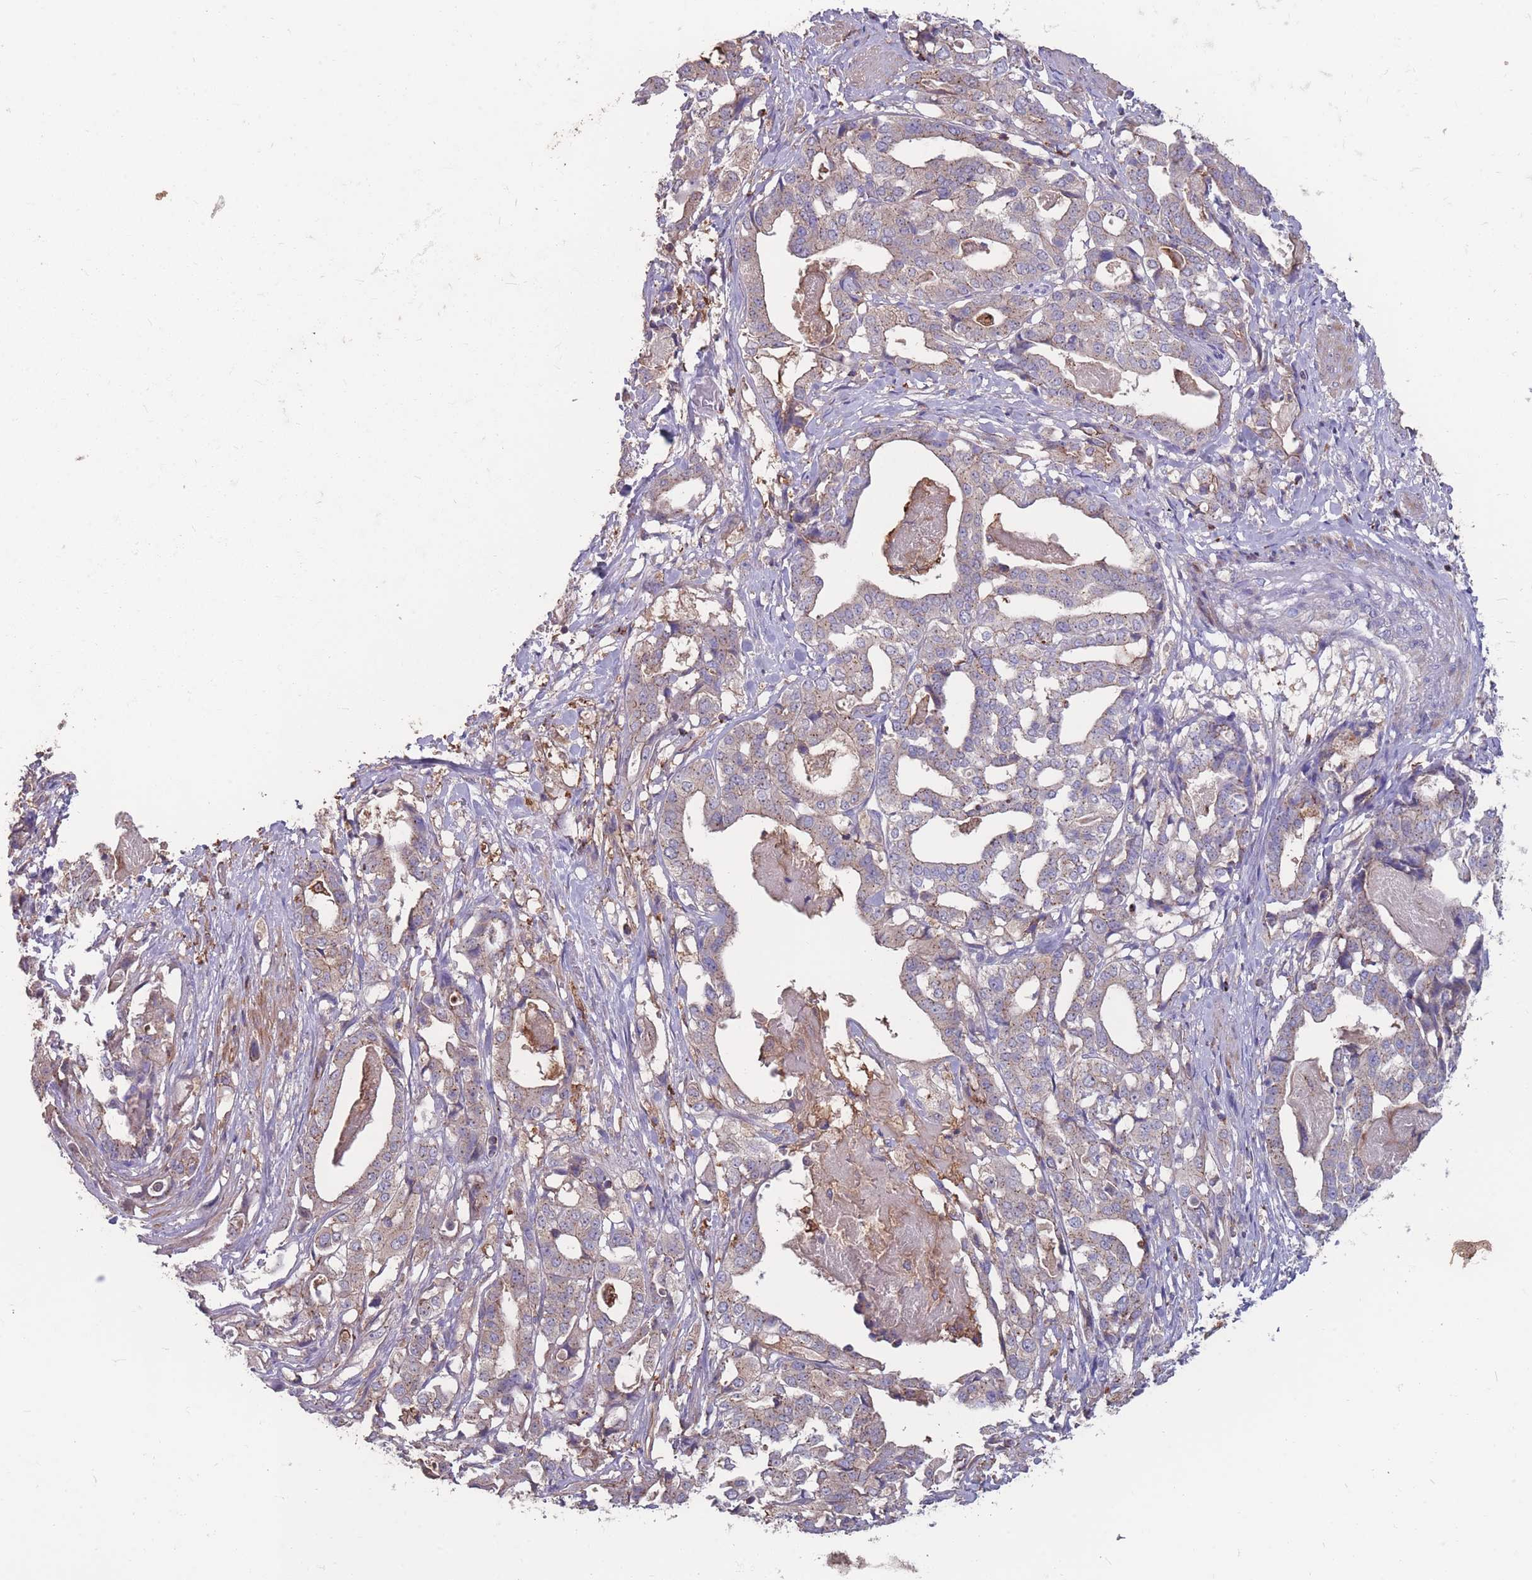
{"staining": {"intensity": "weak", "quantity": "<25%", "location": "cytoplasmic/membranous"}, "tissue": "stomach cancer", "cell_type": "Tumor cells", "image_type": "cancer", "snomed": [{"axis": "morphology", "description": "Adenocarcinoma, NOS"}, {"axis": "topography", "description": "Stomach"}], "caption": "There is no significant staining in tumor cells of stomach cancer.", "gene": "CD33", "patient": {"sex": "male", "age": 48}}